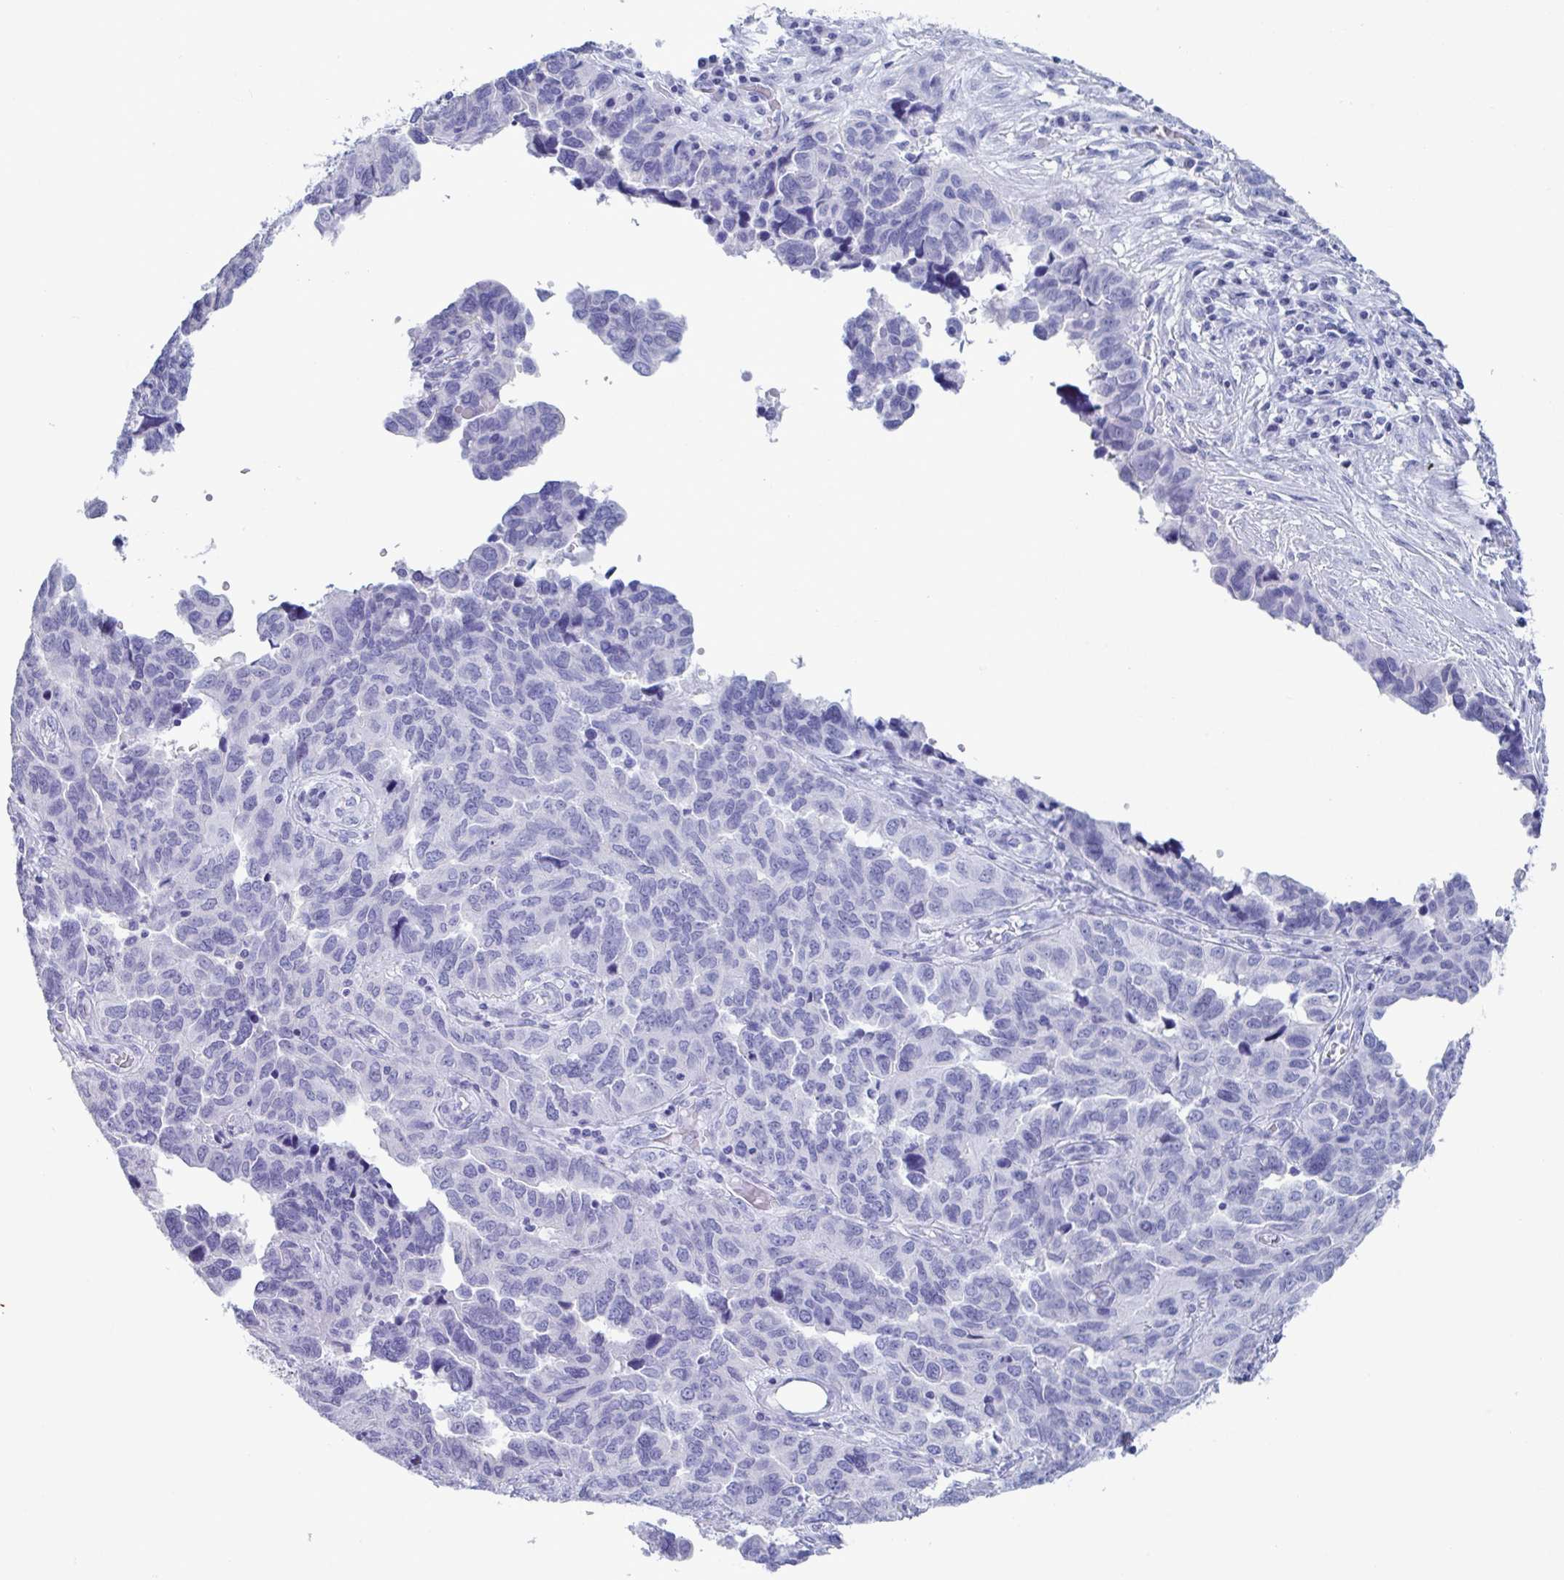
{"staining": {"intensity": "negative", "quantity": "none", "location": "none"}, "tissue": "ovarian cancer", "cell_type": "Tumor cells", "image_type": "cancer", "snomed": [{"axis": "morphology", "description": "Cystadenocarcinoma, serous, NOS"}, {"axis": "topography", "description": "Ovary"}], "caption": "Human ovarian cancer stained for a protein using immunohistochemistry (IHC) shows no staining in tumor cells.", "gene": "CDX4", "patient": {"sex": "female", "age": 64}}